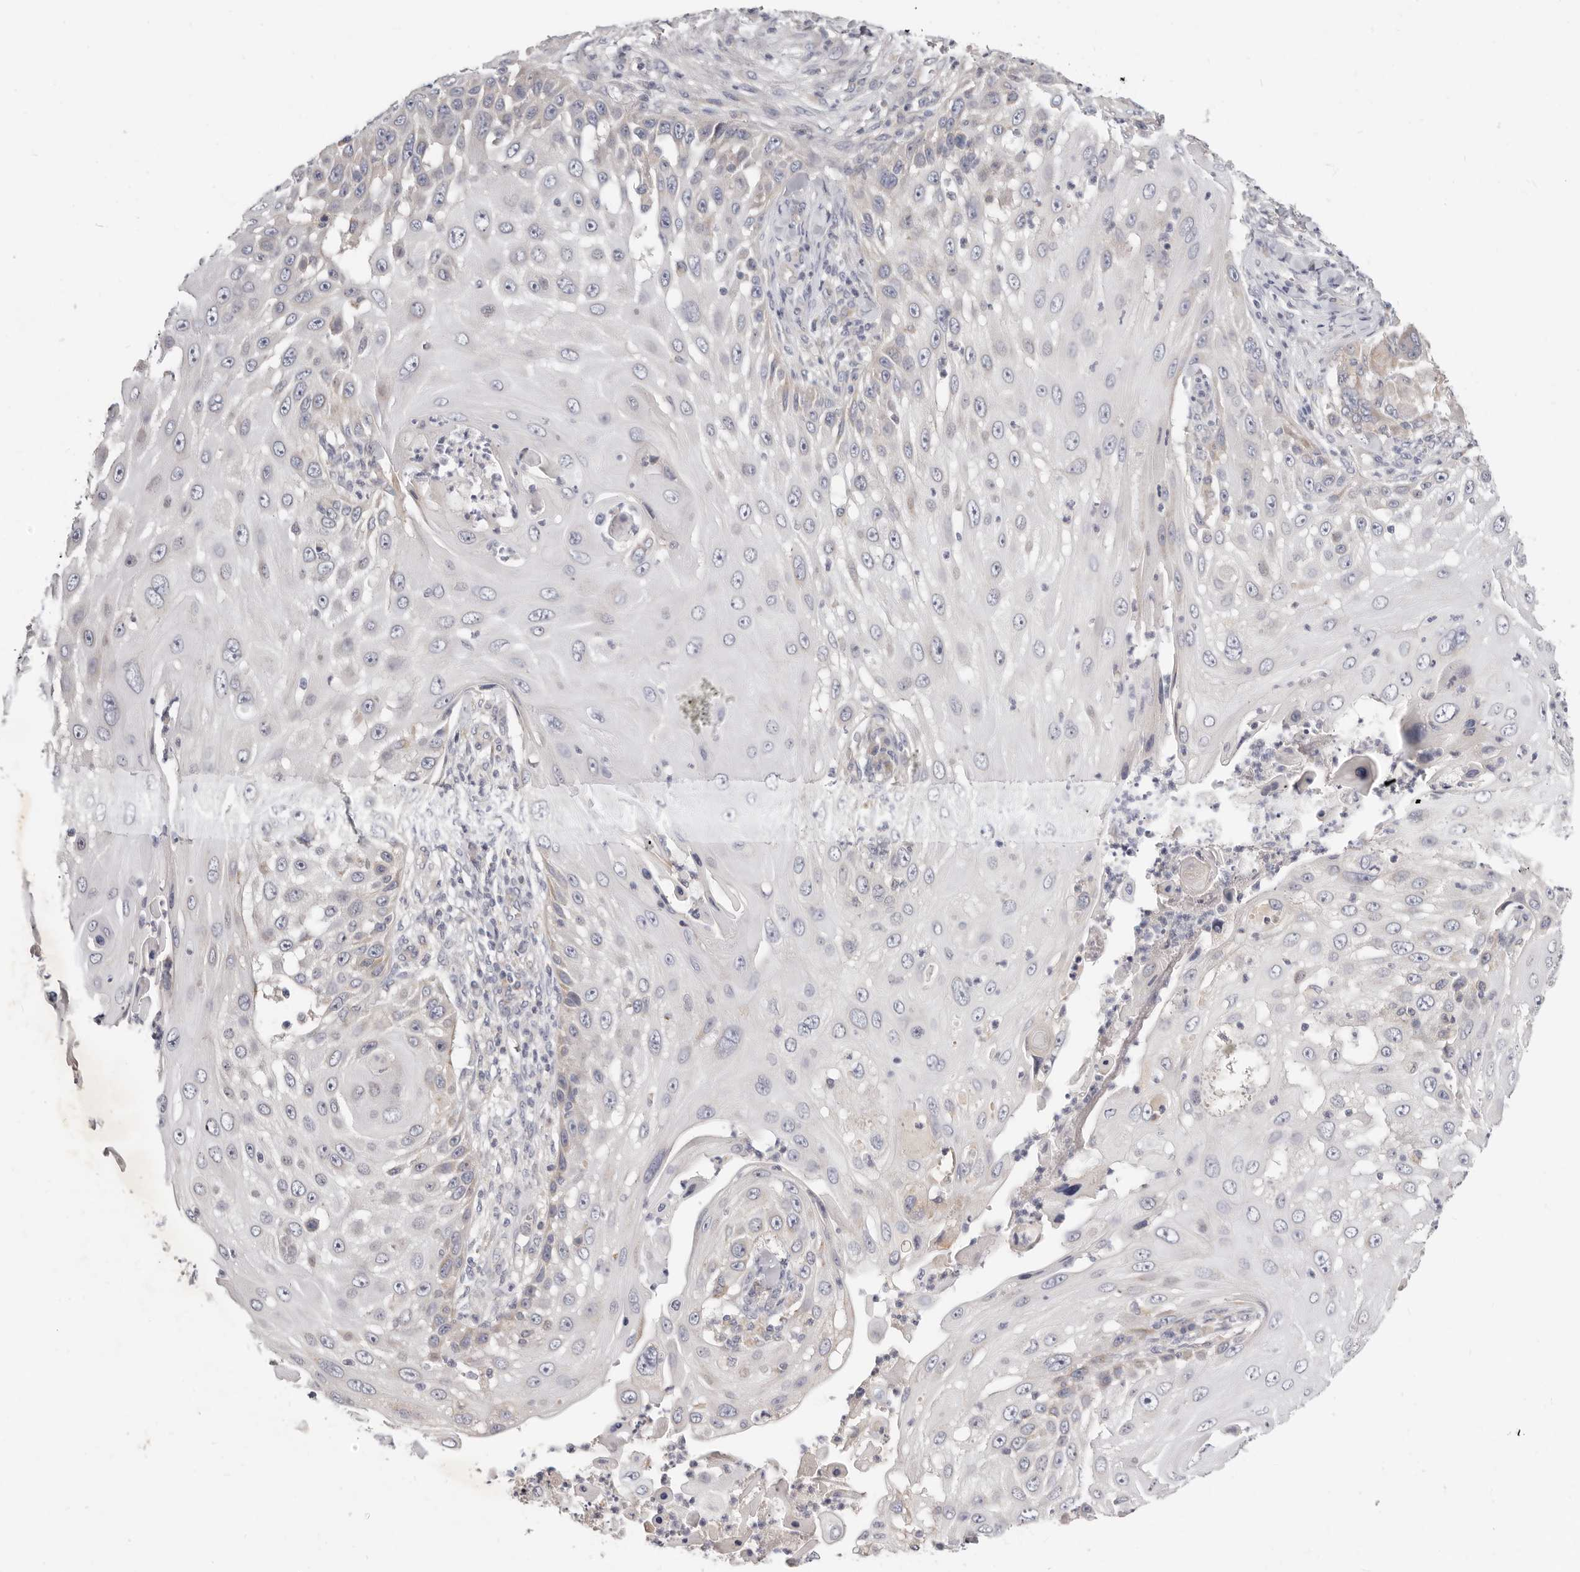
{"staining": {"intensity": "negative", "quantity": "none", "location": "none"}, "tissue": "skin cancer", "cell_type": "Tumor cells", "image_type": "cancer", "snomed": [{"axis": "morphology", "description": "Squamous cell carcinoma, NOS"}, {"axis": "topography", "description": "Skin"}], "caption": "High power microscopy micrograph of an IHC photomicrograph of skin cancer, revealing no significant positivity in tumor cells.", "gene": "TFB2M", "patient": {"sex": "female", "age": 44}}